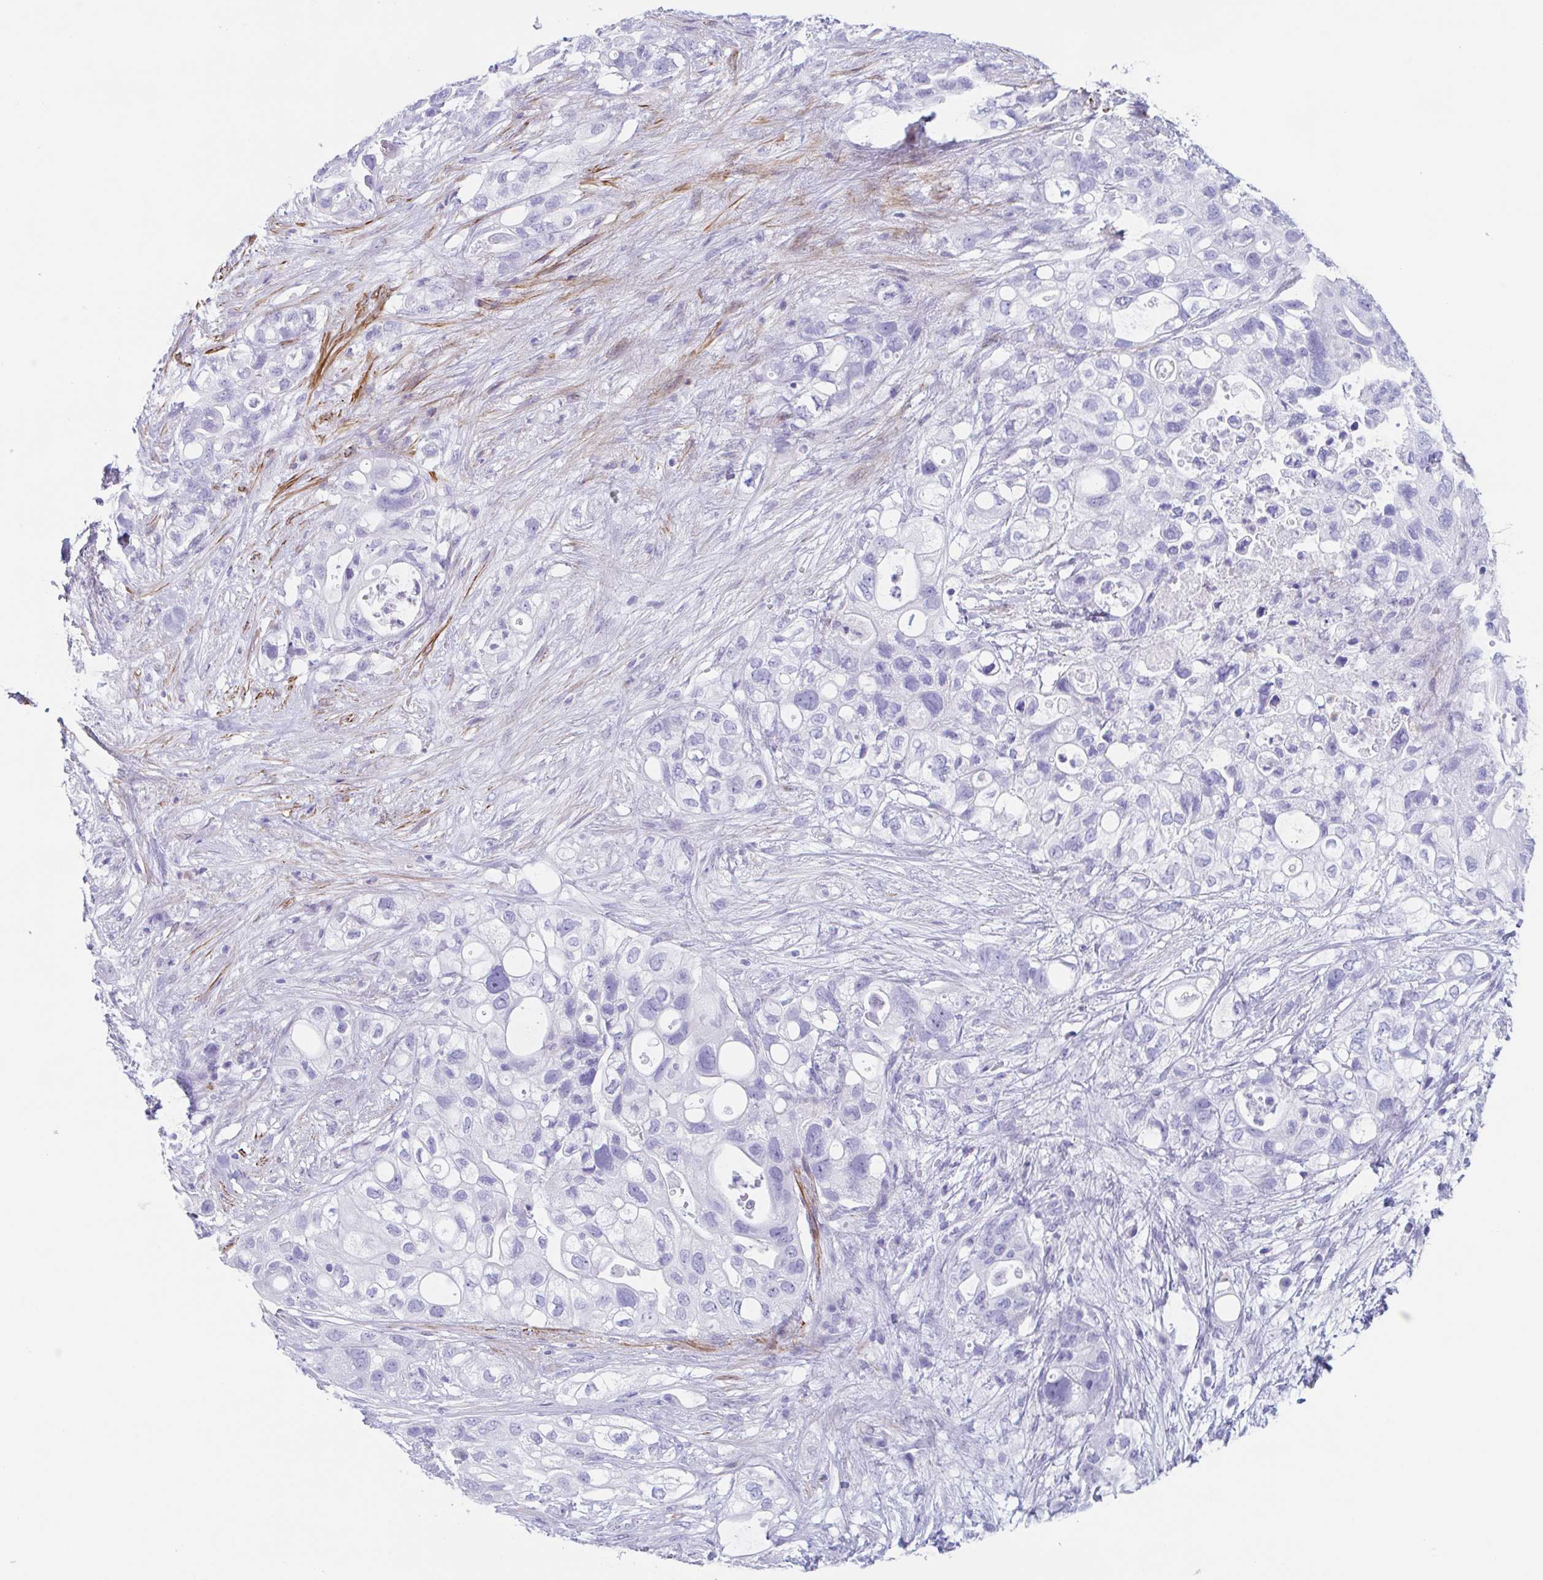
{"staining": {"intensity": "negative", "quantity": "none", "location": "none"}, "tissue": "pancreatic cancer", "cell_type": "Tumor cells", "image_type": "cancer", "snomed": [{"axis": "morphology", "description": "Adenocarcinoma, NOS"}, {"axis": "topography", "description": "Pancreas"}], "caption": "There is no significant staining in tumor cells of pancreatic cancer.", "gene": "TAS2R41", "patient": {"sex": "female", "age": 72}}